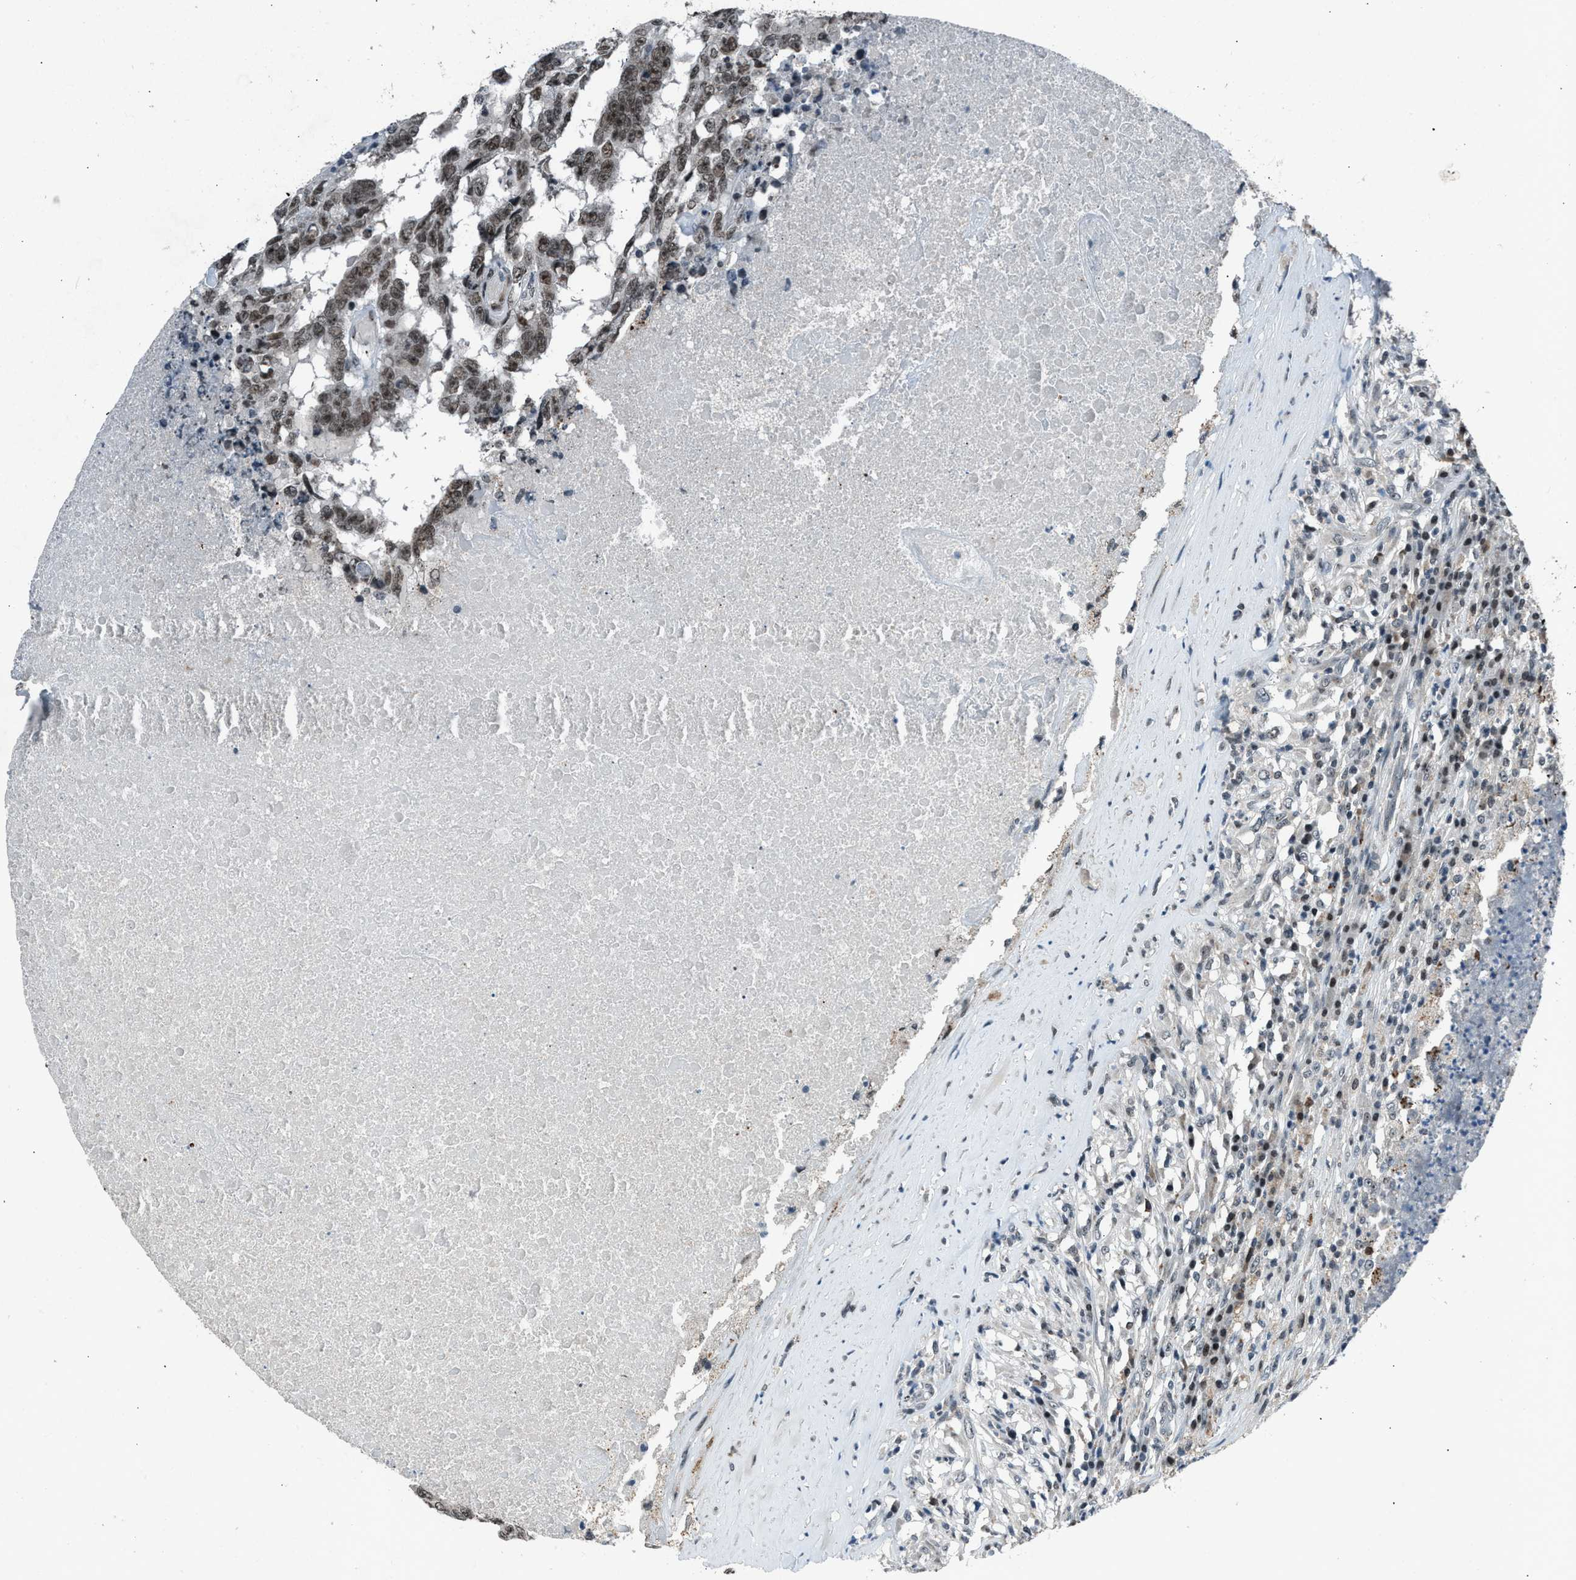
{"staining": {"intensity": "moderate", "quantity": ">75%", "location": "nuclear"}, "tissue": "testis cancer", "cell_type": "Tumor cells", "image_type": "cancer", "snomed": [{"axis": "morphology", "description": "Necrosis, NOS"}, {"axis": "morphology", "description": "Carcinoma, Embryonal, NOS"}, {"axis": "topography", "description": "Testis"}], "caption": "An image showing moderate nuclear staining in about >75% of tumor cells in embryonal carcinoma (testis), as visualized by brown immunohistochemical staining.", "gene": "ADCY1", "patient": {"sex": "male", "age": 19}}